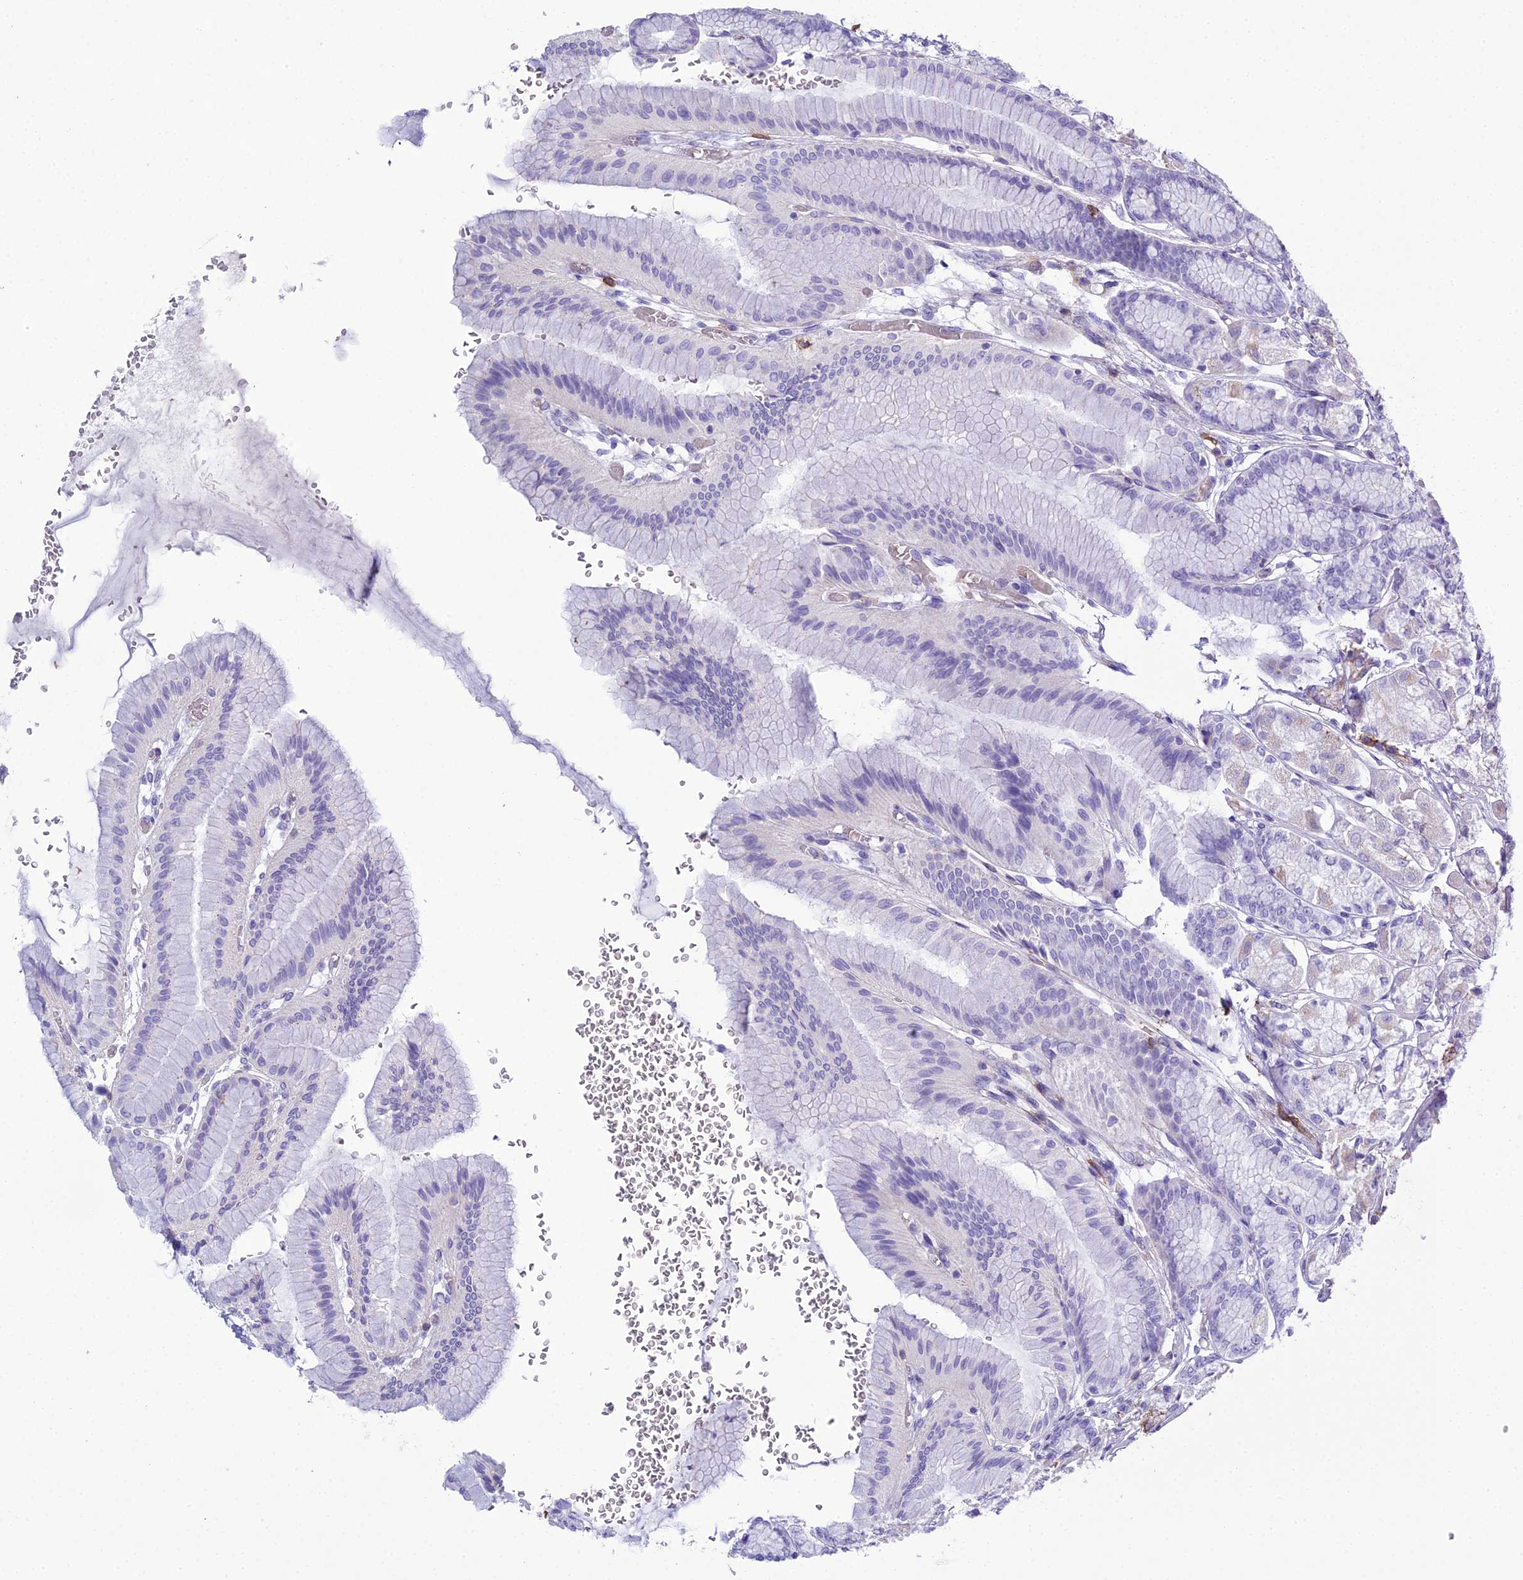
{"staining": {"intensity": "strong", "quantity": "<25%", "location": "cytoplasmic/membranous"}, "tissue": "stomach", "cell_type": "Glandular cells", "image_type": "normal", "snomed": [{"axis": "morphology", "description": "Normal tissue, NOS"}, {"axis": "morphology", "description": "Adenocarcinoma, NOS"}, {"axis": "morphology", "description": "Adenocarcinoma, High grade"}, {"axis": "topography", "description": "Stomach, upper"}, {"axis": "topography", "description": "Stomach"}], "caption": "Protein staining of unremarkable stomach shows strong cytoplasmic/membranous expression in about <25% of glandular cells.", "gene": "OR1Q1", "patient": {"sex": "female", "age": 65}}